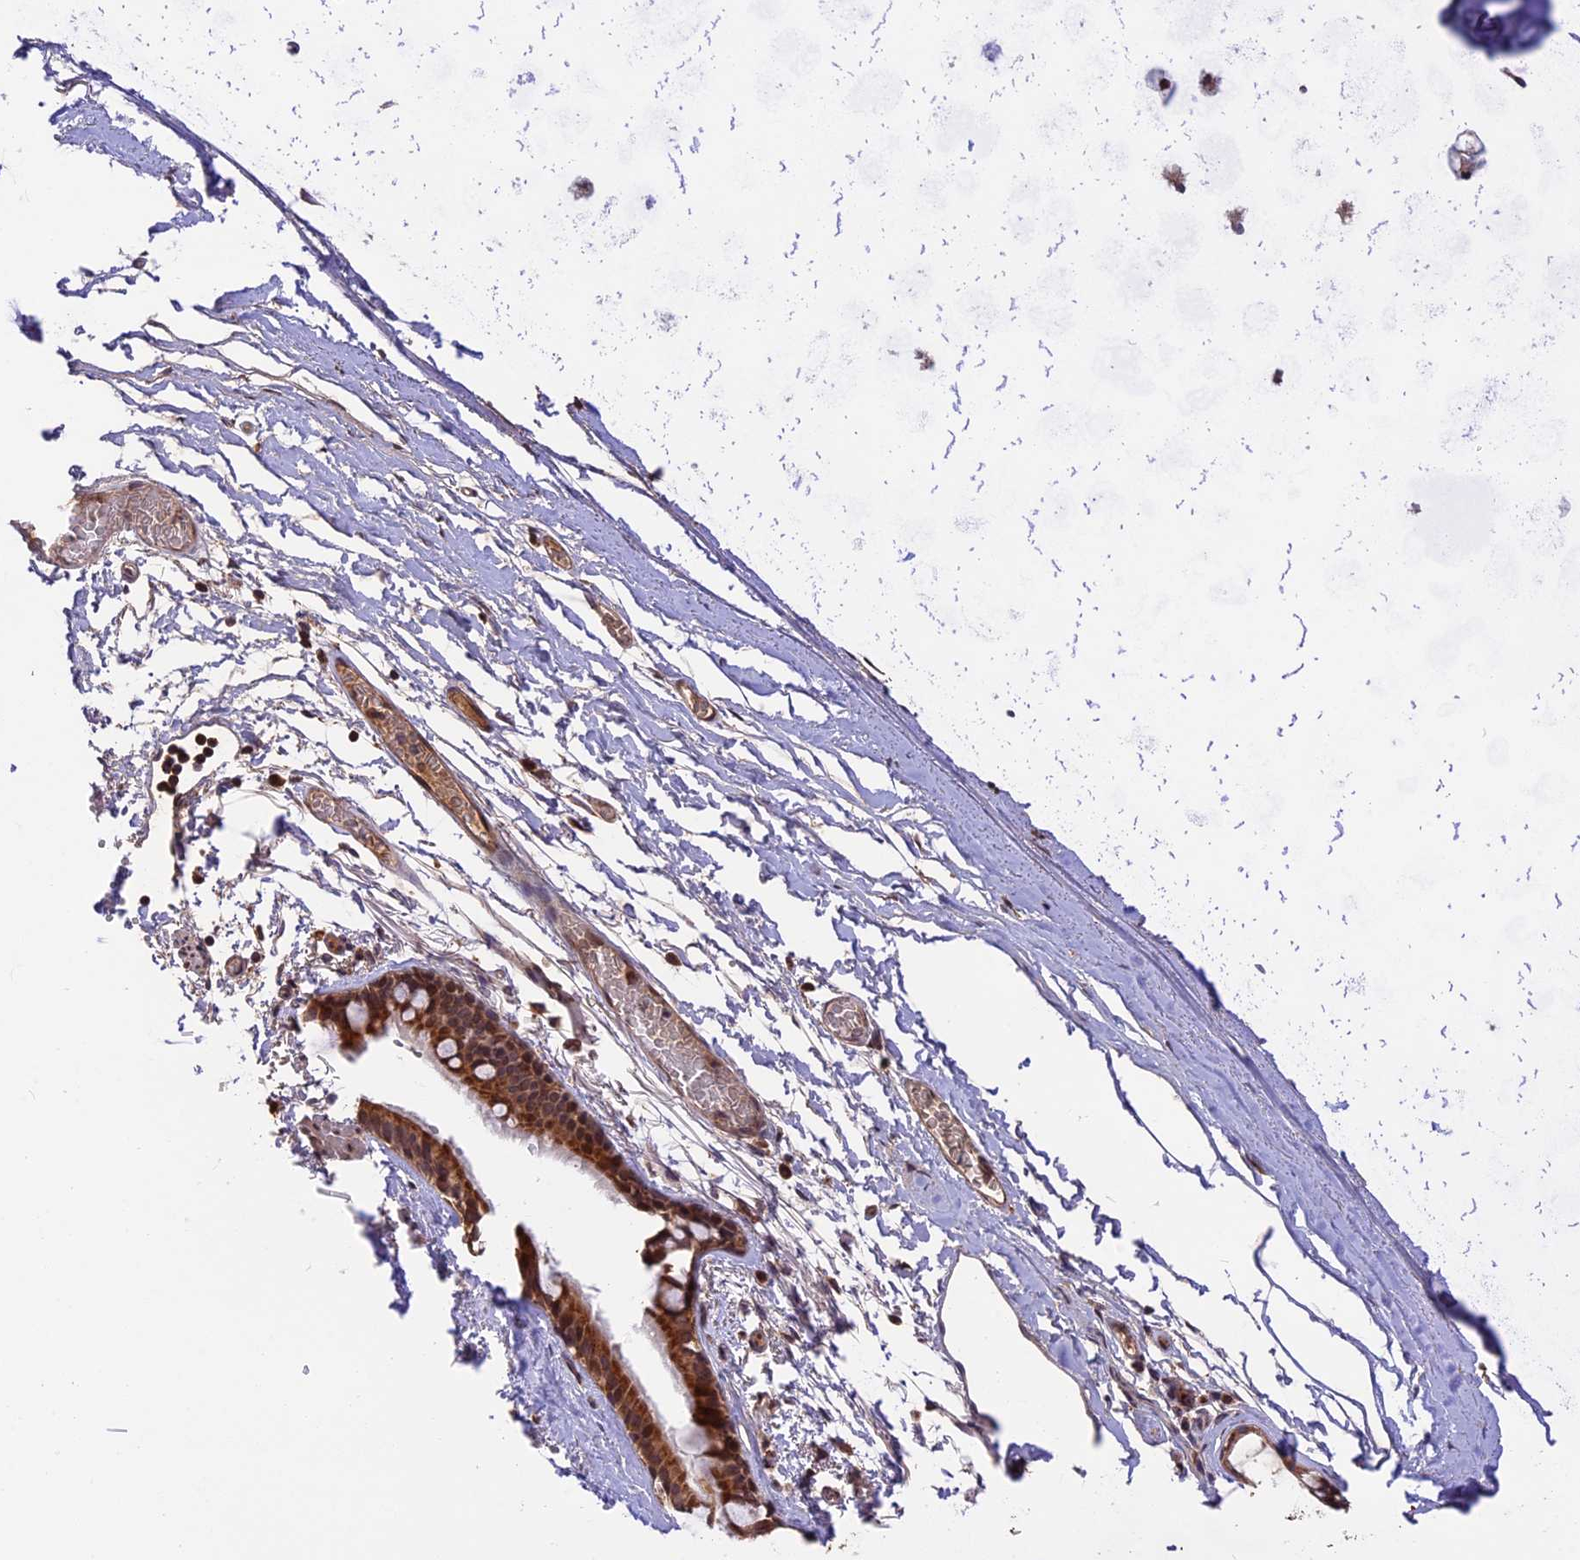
{"staining": {"intensity": "strong", "quantity": ">75%", "location": "cytoplasmic/membranous"}, "tissue": "bronchus", "cell_type": "Respiratory epithelial cells", "image_type": "normal", "snomed": [{"axis": "morphology", "description": "Normal tissue, NOS"}, {"axis": "topography", "description": "Cartilage tissue"}], "caption": "Immunohistochemical staining of benign bronchus exhibits >75% levels of strong cytoplasmic/membranous protein staining in about >75% of respiratory epithelial cells.", "gene": "RERGL", "patient": {"sex": "male", "age": 63}}